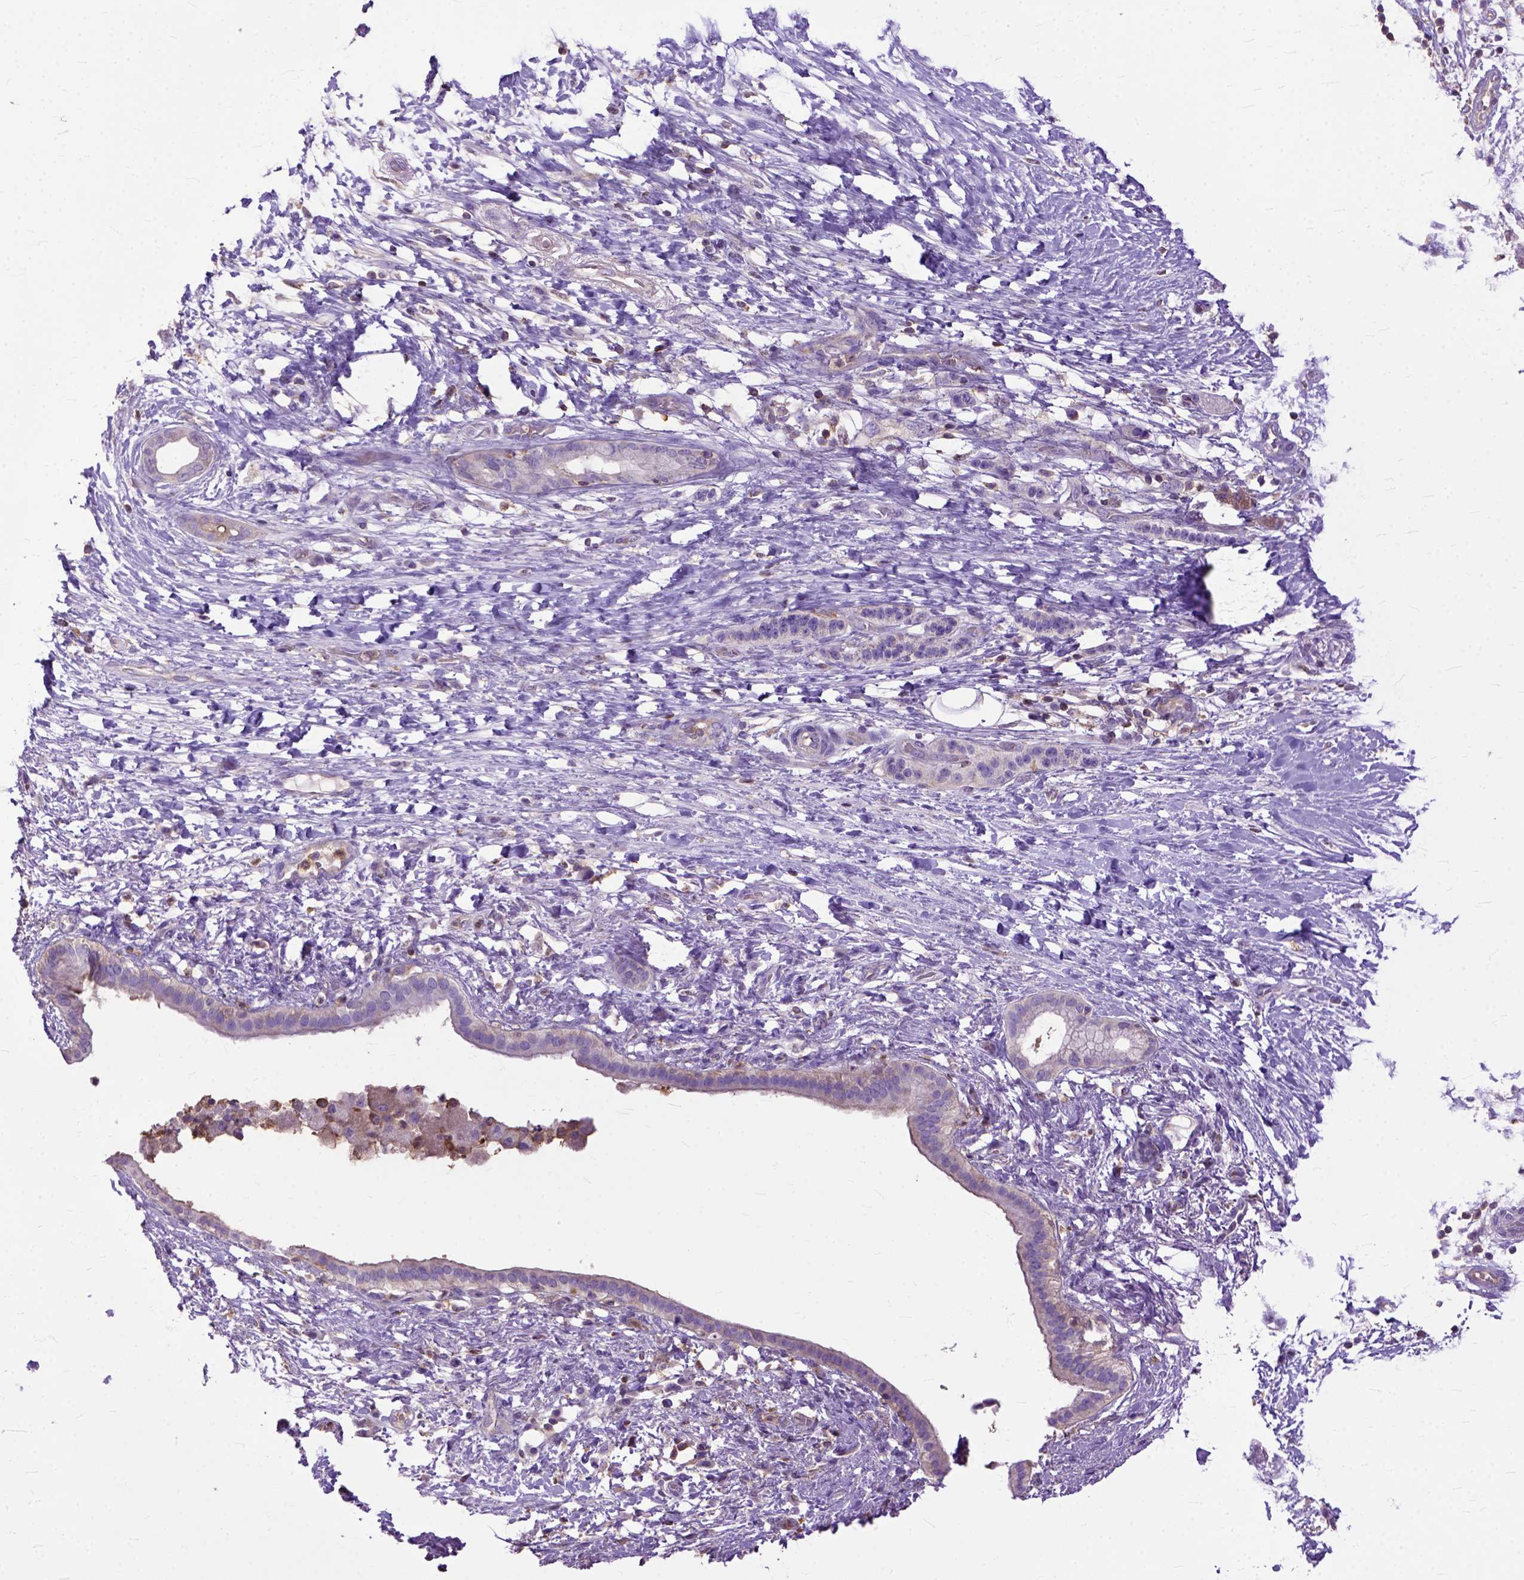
{"staining": {"intensity": "weak", "quantity": "<25%", "location": "cytoplasmic/membranous"}, "tissue": "pancreatic cancer", "cell_type": "Tumor cells", "image_type": "cancer", "snomed": [{"axis": "morphology", "description": "Adenocarcinoma, NOS"}, {"axis": "topography", "description": "Pancreas"}], "caption": "A high-resolution photomicrograph shows IHC staining of pancreatic cancer (adenocarcinoma), which displays no significant expression in tumor cells.", "gene": "NAMPT", "patient": {"sex": "female", "age": 72}}